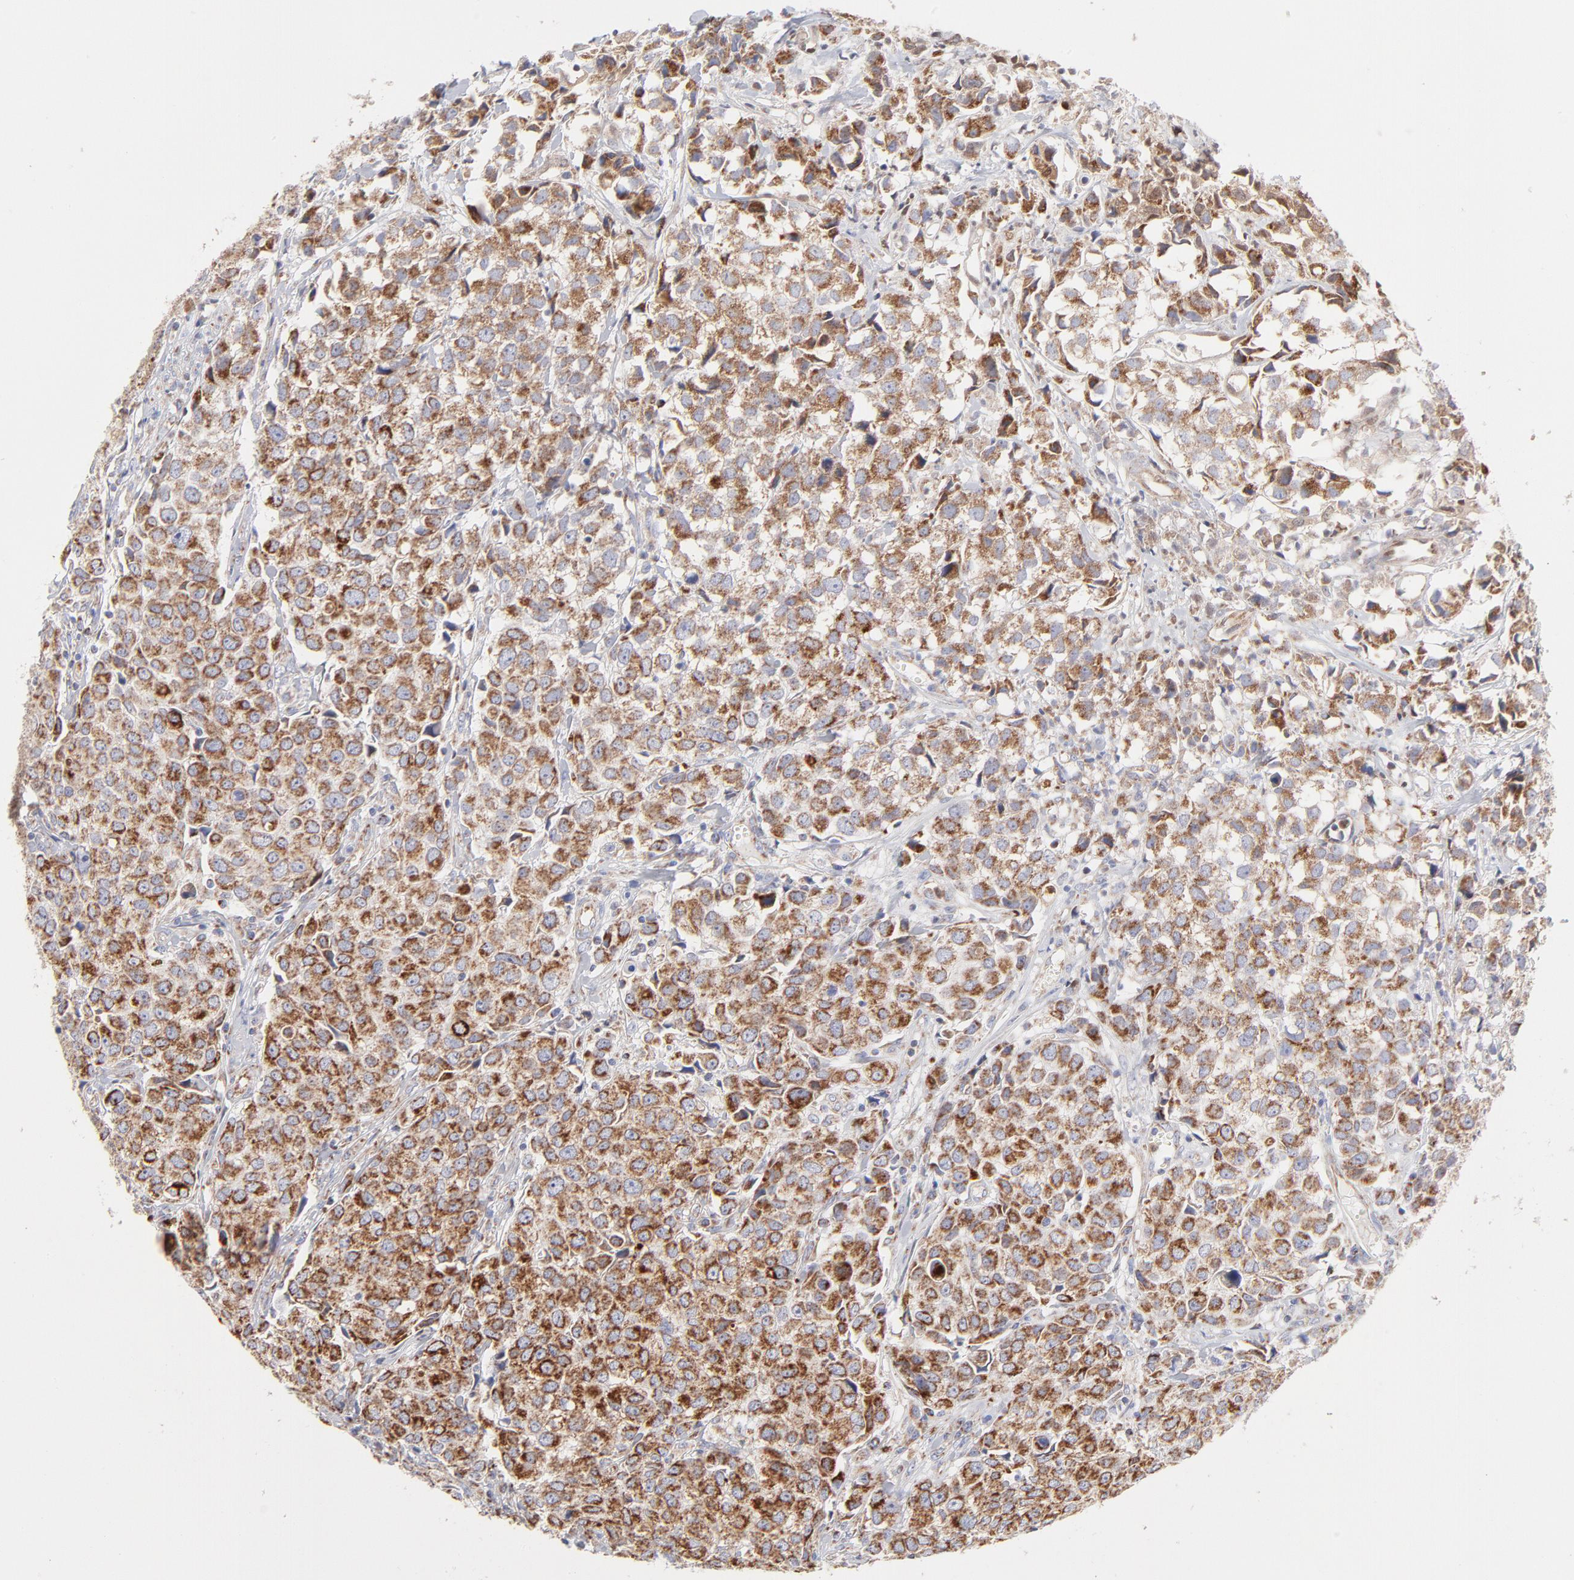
{"staining": {"intensity": "strong", "quantity": ">75%", "location": "cytoplasmic/membranous"}, "tissue": "urothelial cancer", "cell_type": "Tumor cells", "image_type": "cancer", "snomed": [{"axis": "morphology", "description": "Urothelial carcinoma, High grade"}, {"axis": "topography", "description": "Urinary bladder"}], "caption": "Brown immunohistochemical staining in urothelial cancer reveals strong cytoplasmic/membranous expression in approximately >75% of tumor cells. Using DAB (3,3'-diaminobenzidine) (brown) and hematoxylin (blue) stains, captured at high magnification using brightfield microscopy.", "gene": "TIMM8A", "patient": {"sex": "female", "age": 75}}